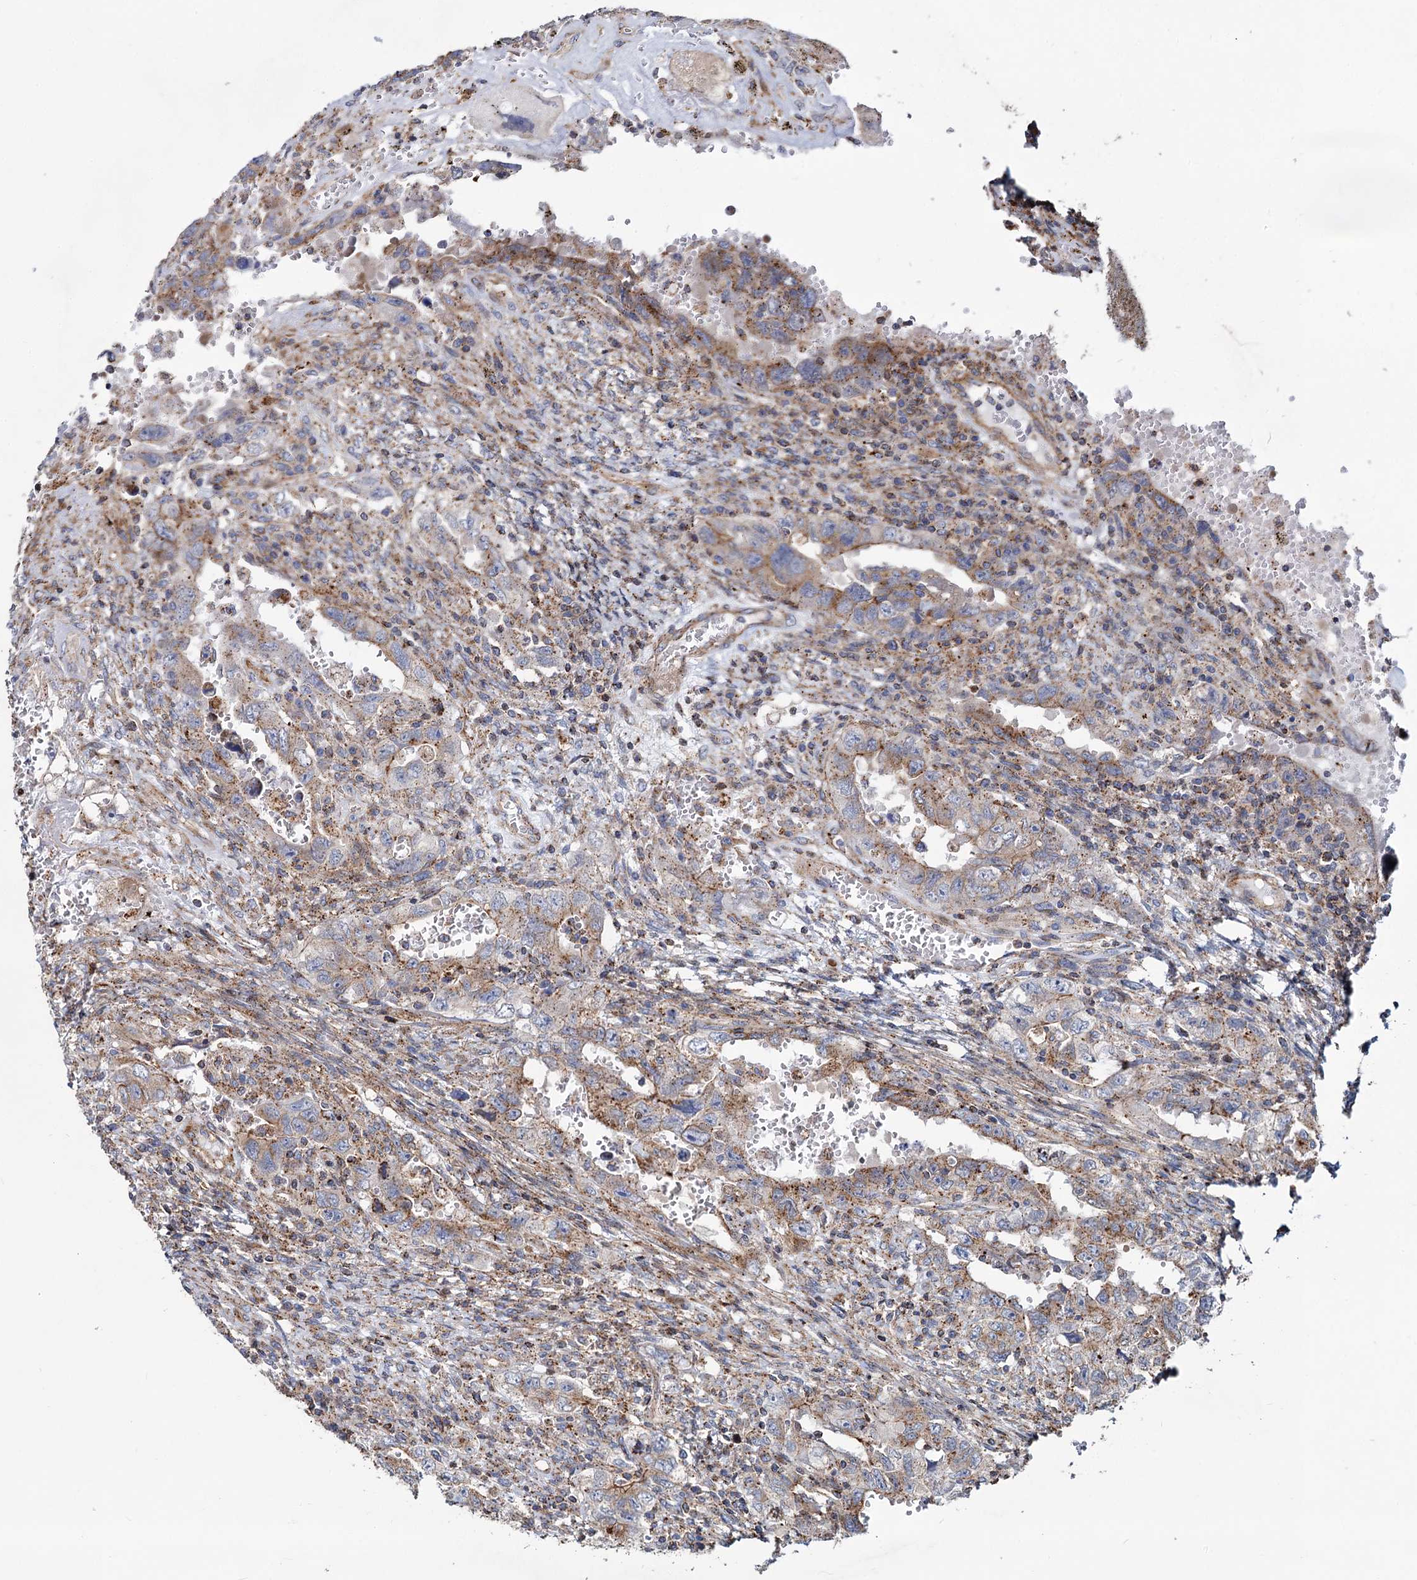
{"staining": {"intensity": "moderate", "quantity": "25%-75%", "location": "cytoplasmic/membranous"}, "tissue": "testis cancer", "cell_type": "Tumor cells", "image_type": "cancer", "snomed": [{"axis": "morphology", "description": "Carcinoma, Embryonal, NOS"}, {"axis": "topography", "description": "Testis"}], "caption": "Brown immunohistochemical staining in embryonal carcinoma (testis) shows moderate cytoplasmic/membranous staining in about 25%-75% of tumor cells.", "gene": "PSEN1", "patient": {"sex": "male", "age": 26}}